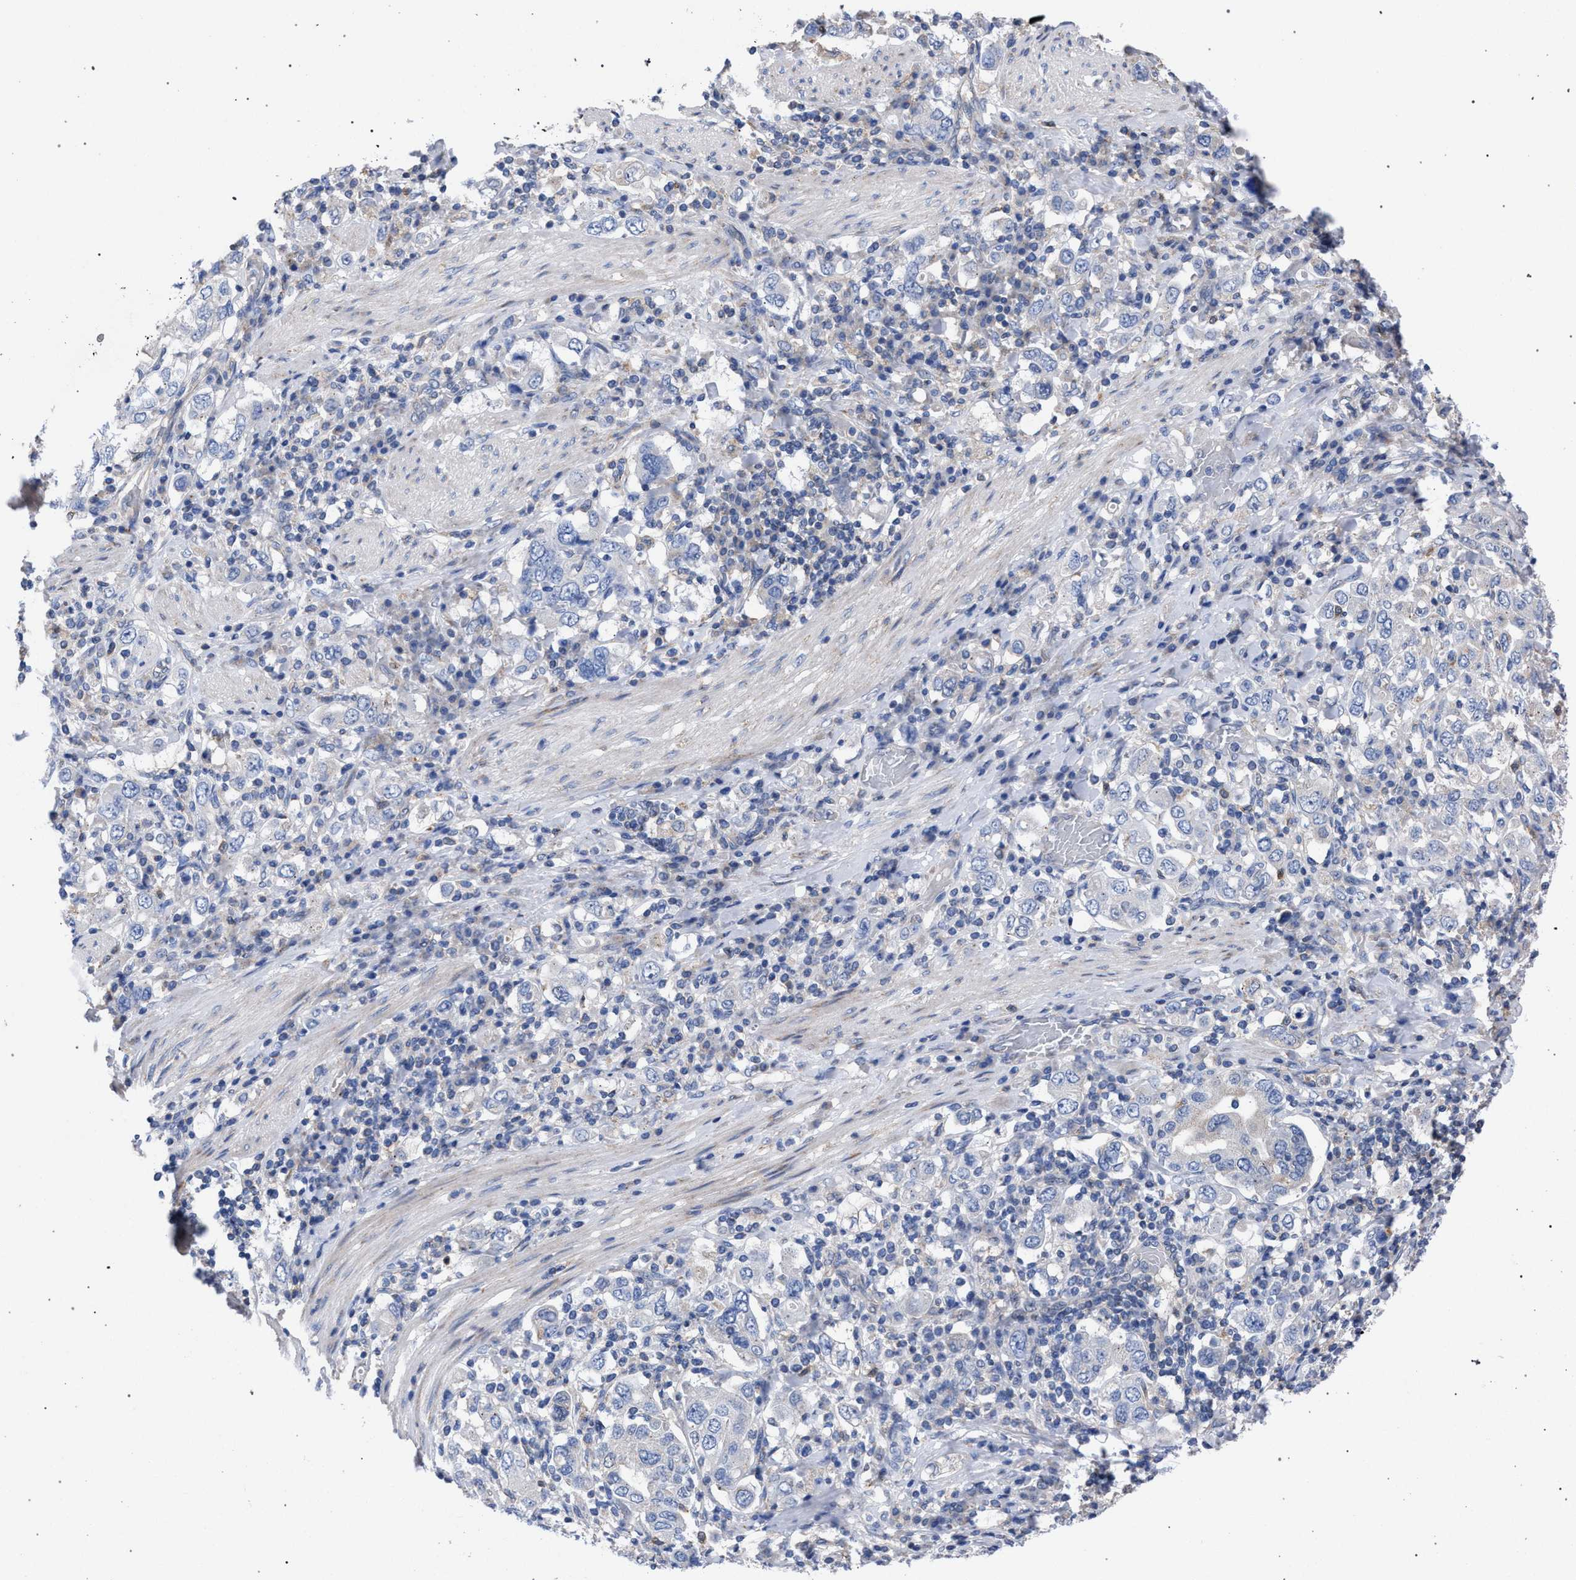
{"staining": {"intensity": "negative", "quantity": "none", "location": "none"}, "tissue": "stomach cancer", "cell_type": "Tumor cells", "image_type": "cancer", "snomed": [{"axis": "morphology", "description": "Adenocarcinoma, NOS"}, {"axis": "topography", "description": "Stomach, upper"}], "caption": "Stomach adenocarcinoma was stained to show a protein in brown. There is no significant staining in tumor cells.", "gene": "GMPR", "patient": {"sex": "male", "age": 62}}